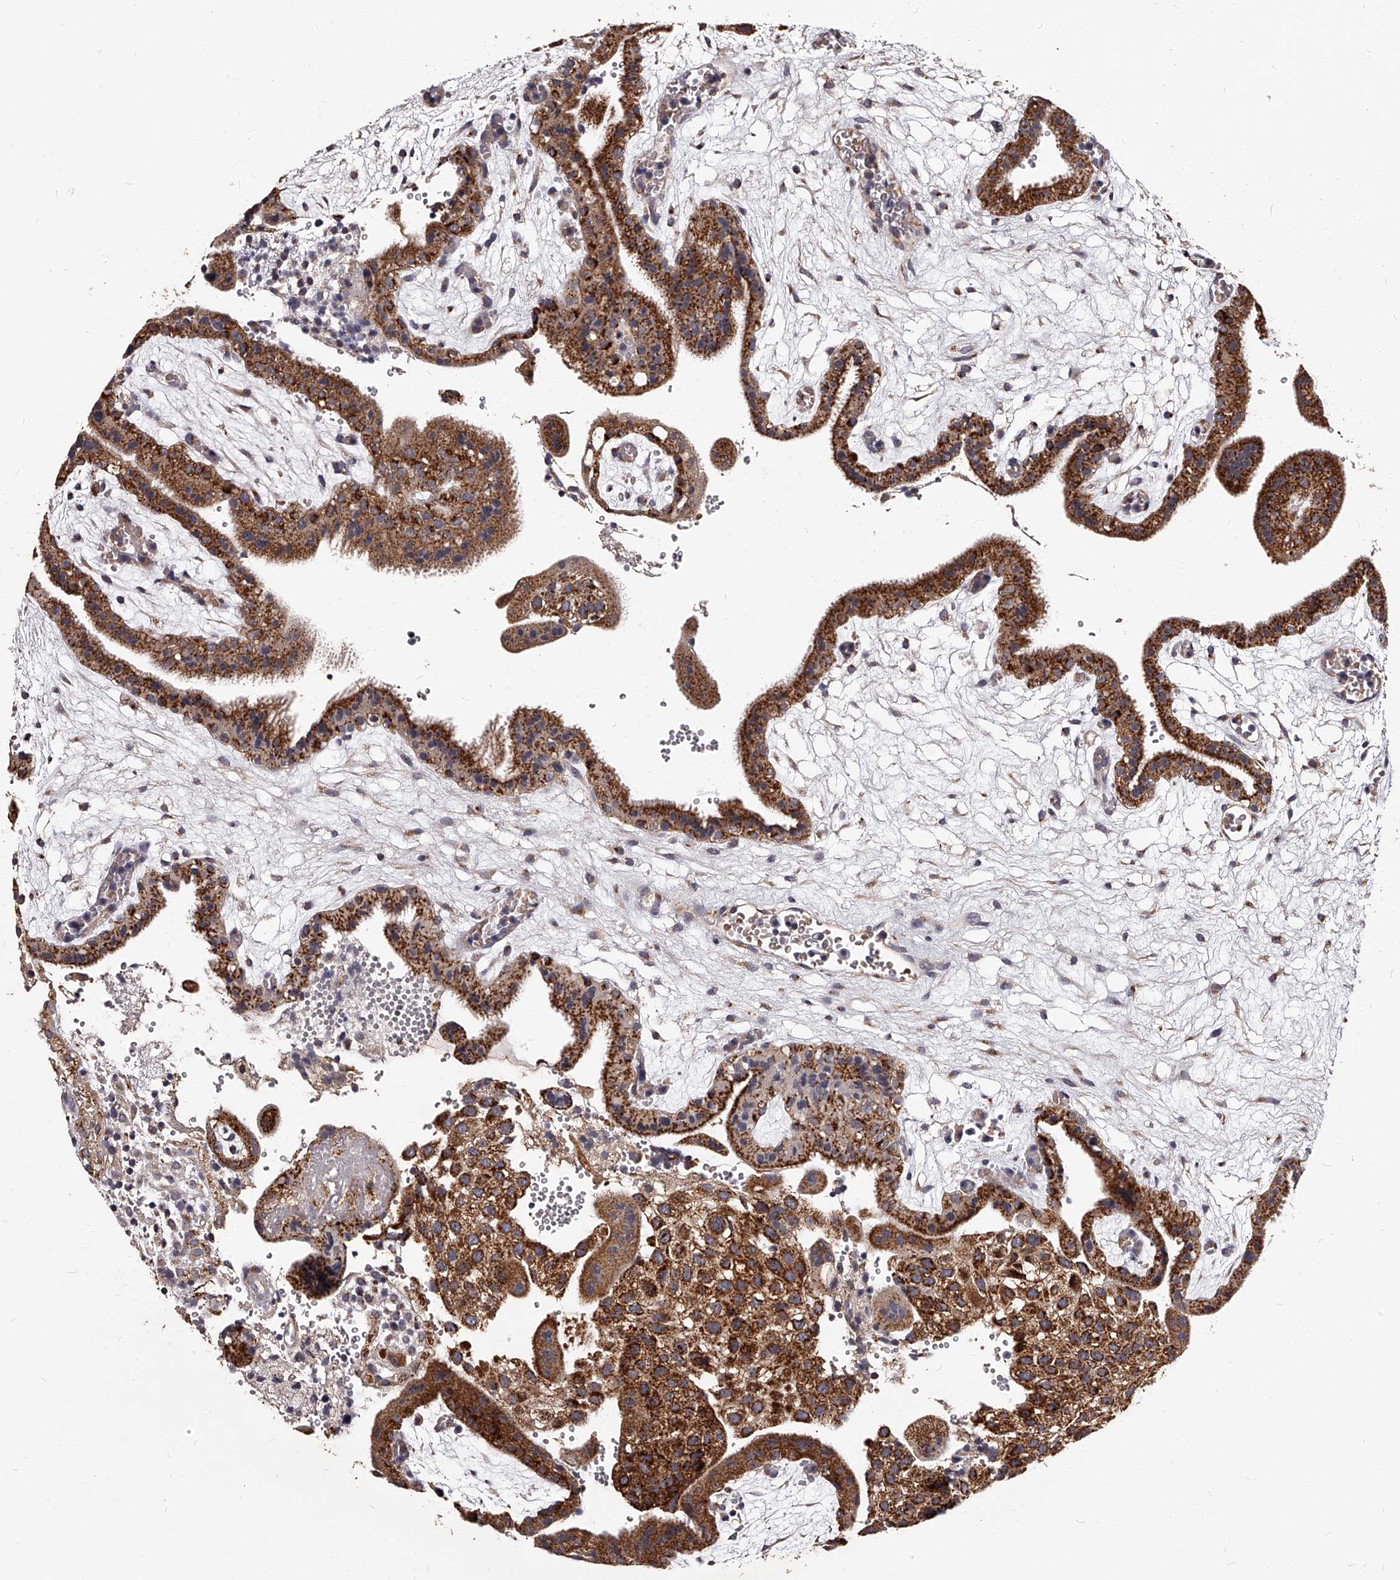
{"staining": {"intensity": "strong", "quantity": ">75%", "location": "cytoplasmic/membranous"}, "tissue": "placenta", "cell_type": "Decidual cells", "image_type": "normal", "snomed": [{"axis": "morphology", "description": "Normal tissue, NOS"}, {"axis": "topography", "description": "Placenta"}], "caption": "Benign placenta shows strong cytoplasmic/membranous staining in approximately >75% of decidual cells The protein is stained brown, and the nuclei are stained in blue (DAB (3,3'-diaminobenzidine) IHC with brightfield microscopy, high magnification)..", "gene": "RSC1A1", "patient": {"sex": "female", "age": 18}}